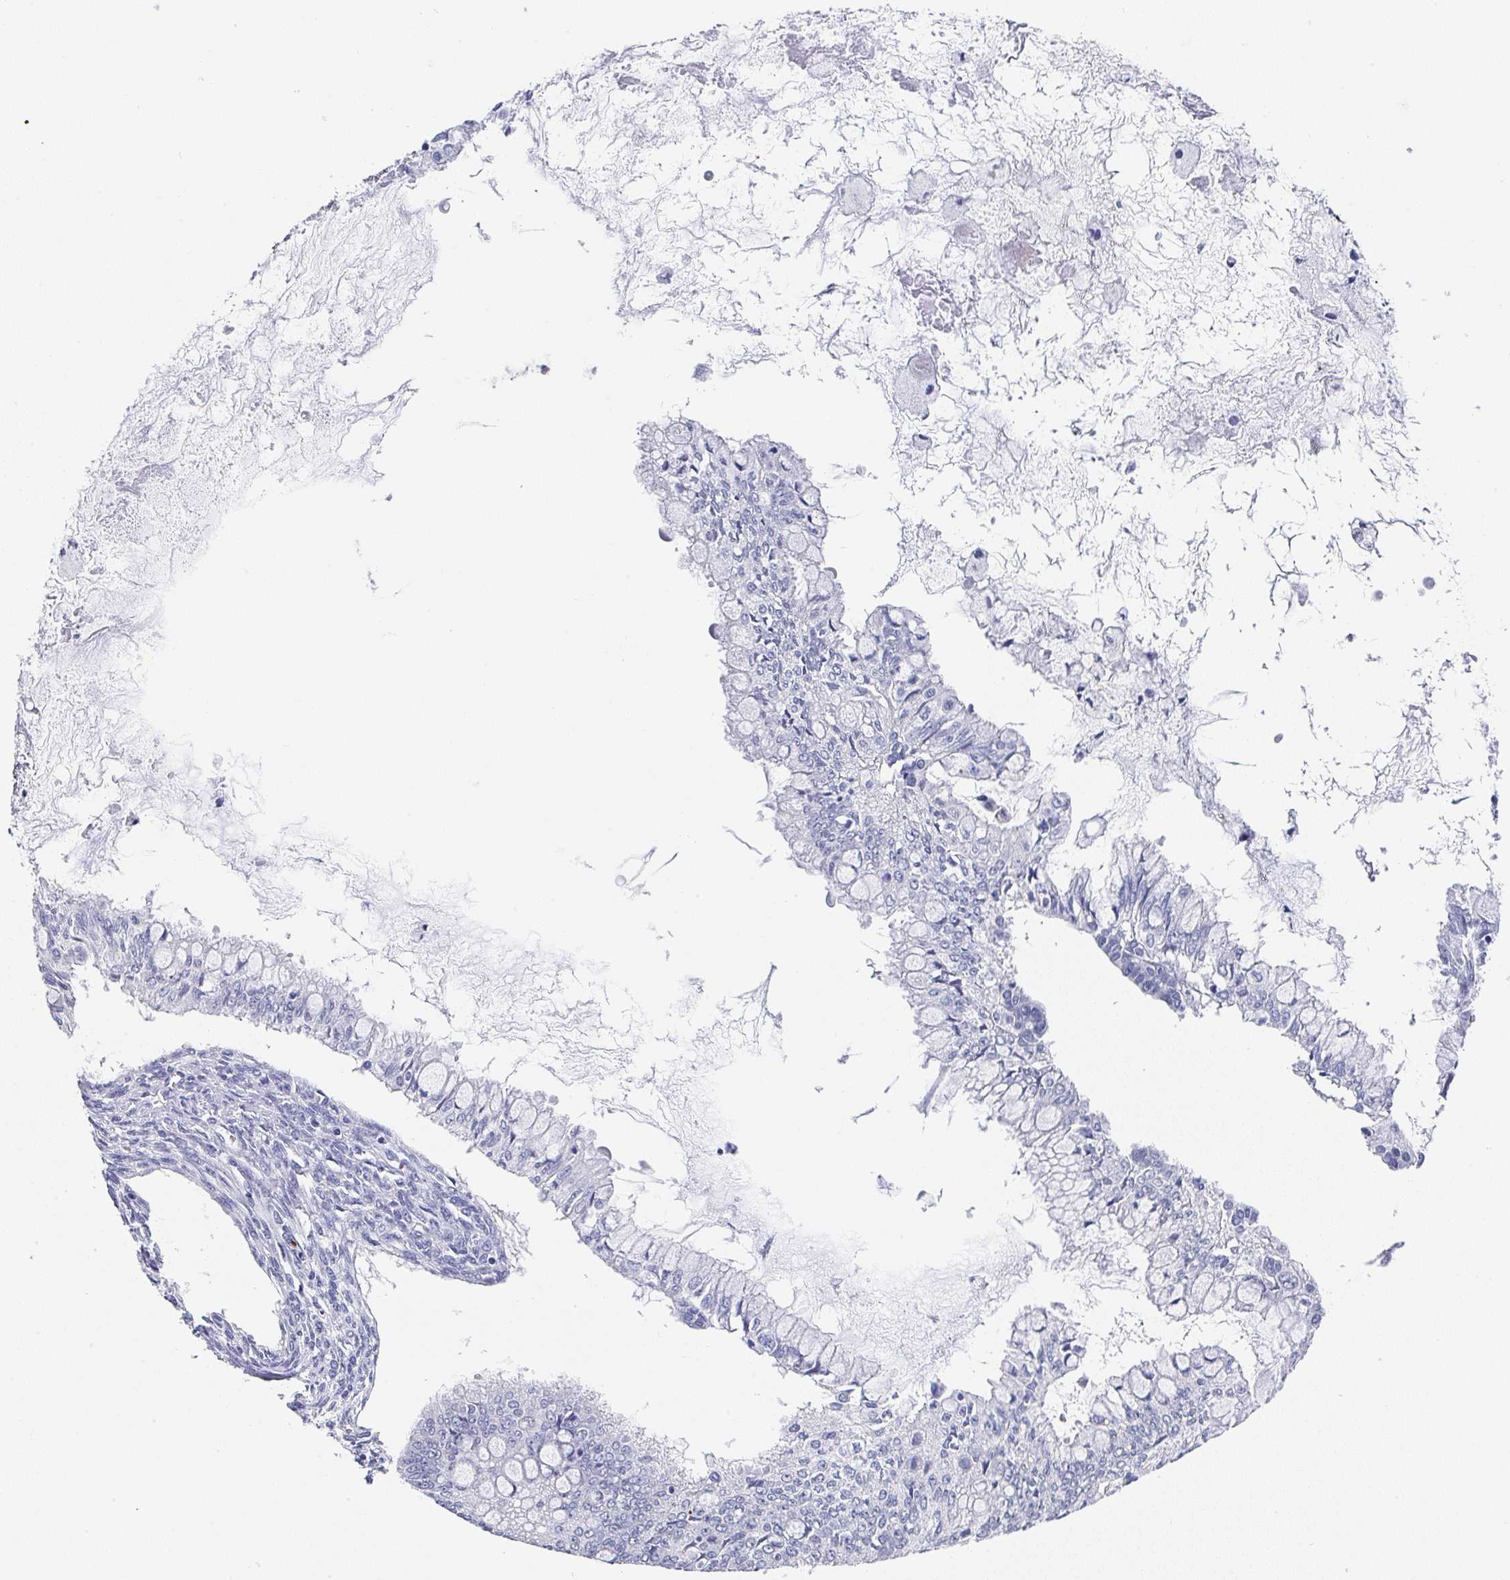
{"staining": {"intensity": "negative", "quantity": "none", "location": "none"}, "tissue": "ovarian cancer", "cell_type": "Tumor cells", "image_type": "cancer", "snomed": [{"axis": "morphology", "description": "Cystadenocarcinoma, mucinous, NOS"}, {"axis": "topography", "description": "Ovary"}], "caption": "A photomicrograph of human mucinous cystadenocarcinoma (ovarian) is negative for staining in tumor cells.", "gene": "TNFRSF8", "patient": {"sex": "female", "age": 34}}